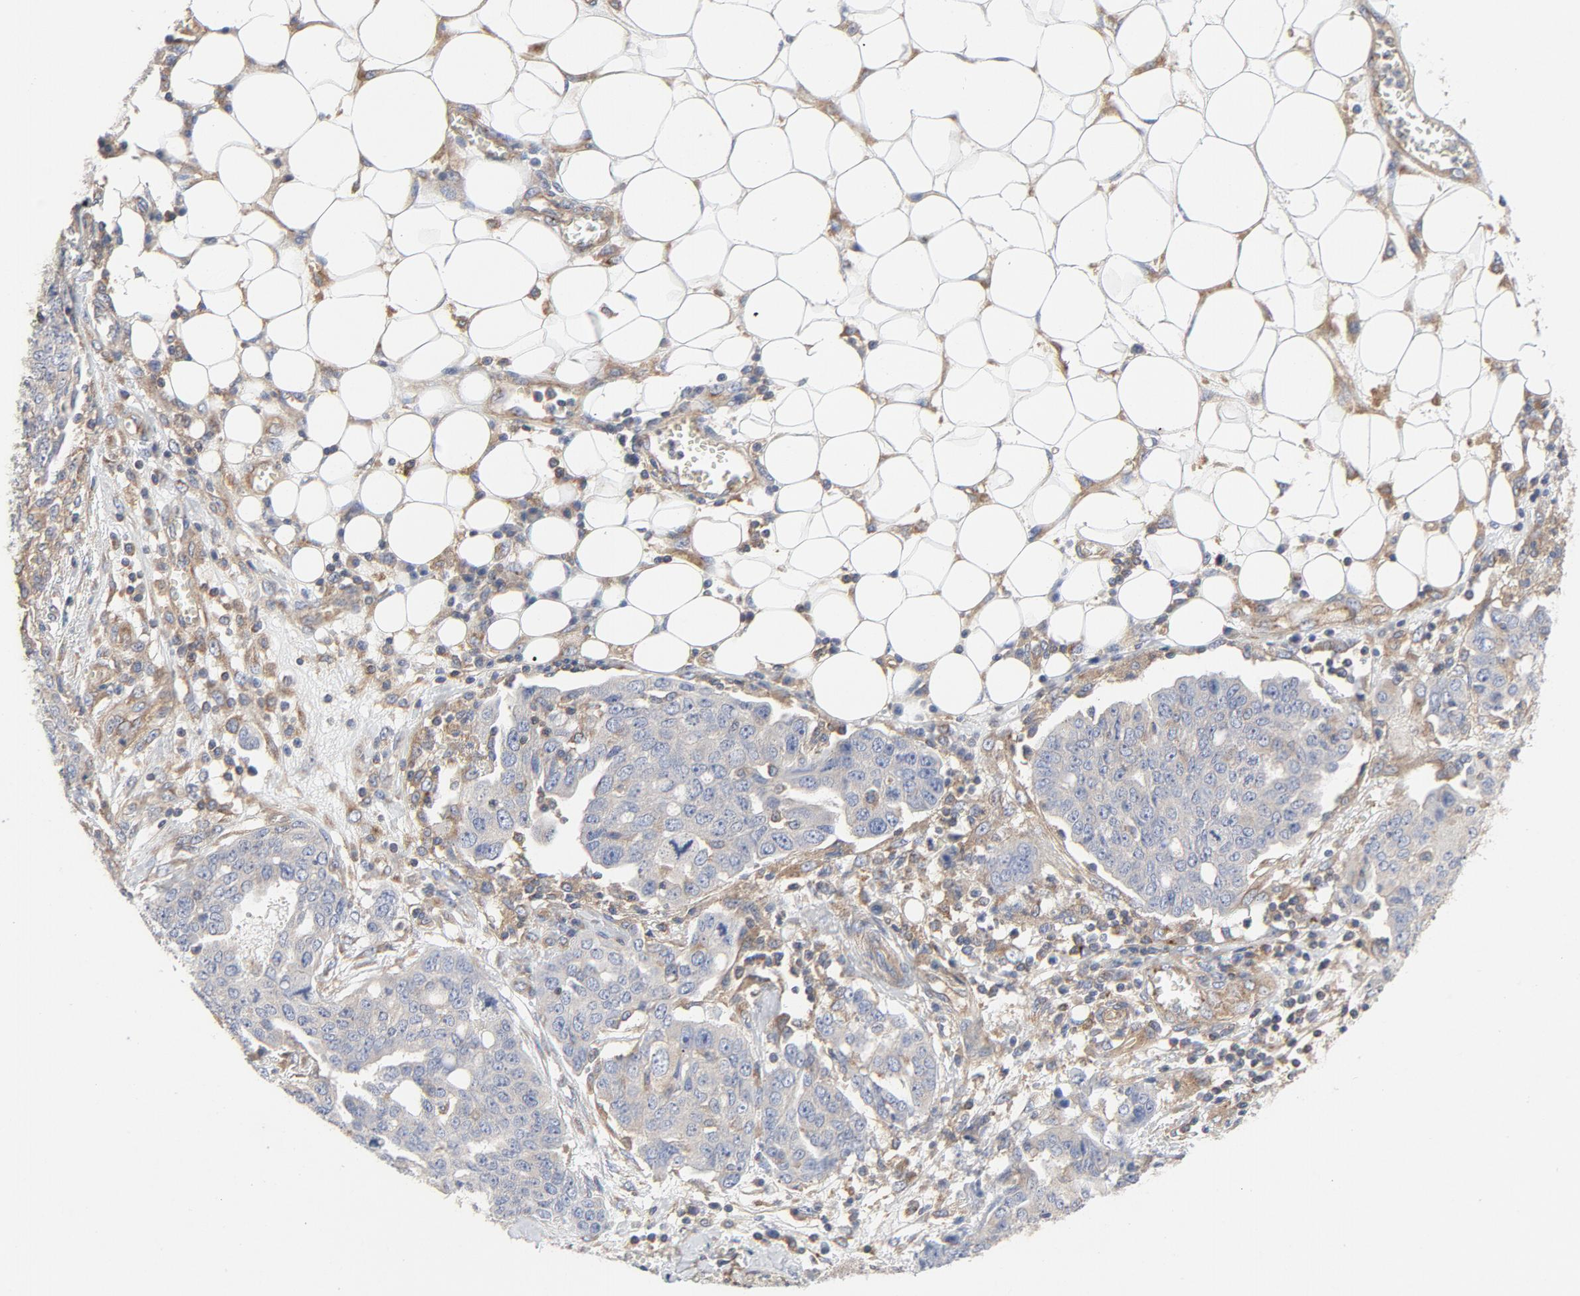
{"staining": {"intensity": "weak", "quantity": "25%-75%", "location": "cytoplasmic/membranous"}, "tissue": "ovarian cancer", "cell_type": "Tumor cells", "image_type": "cancer", "snomed": [{"axis": "morphology", "description": "Cystadenocarcinoma, serous, NOS"}, {"axis": "topography", "description": "Soft tissue"}, {"axis": "topography", "description": "Ovary"}], "caption": "Brown immunohistochemical staining in human serous cystadenocarcinoma (ovarian) exhibits weak cytoplasmic/membranous positivity in about 25%-75% of tumor cells.", "gene": "RABEP1", "patient": {"sex": "female", "age": 57}}